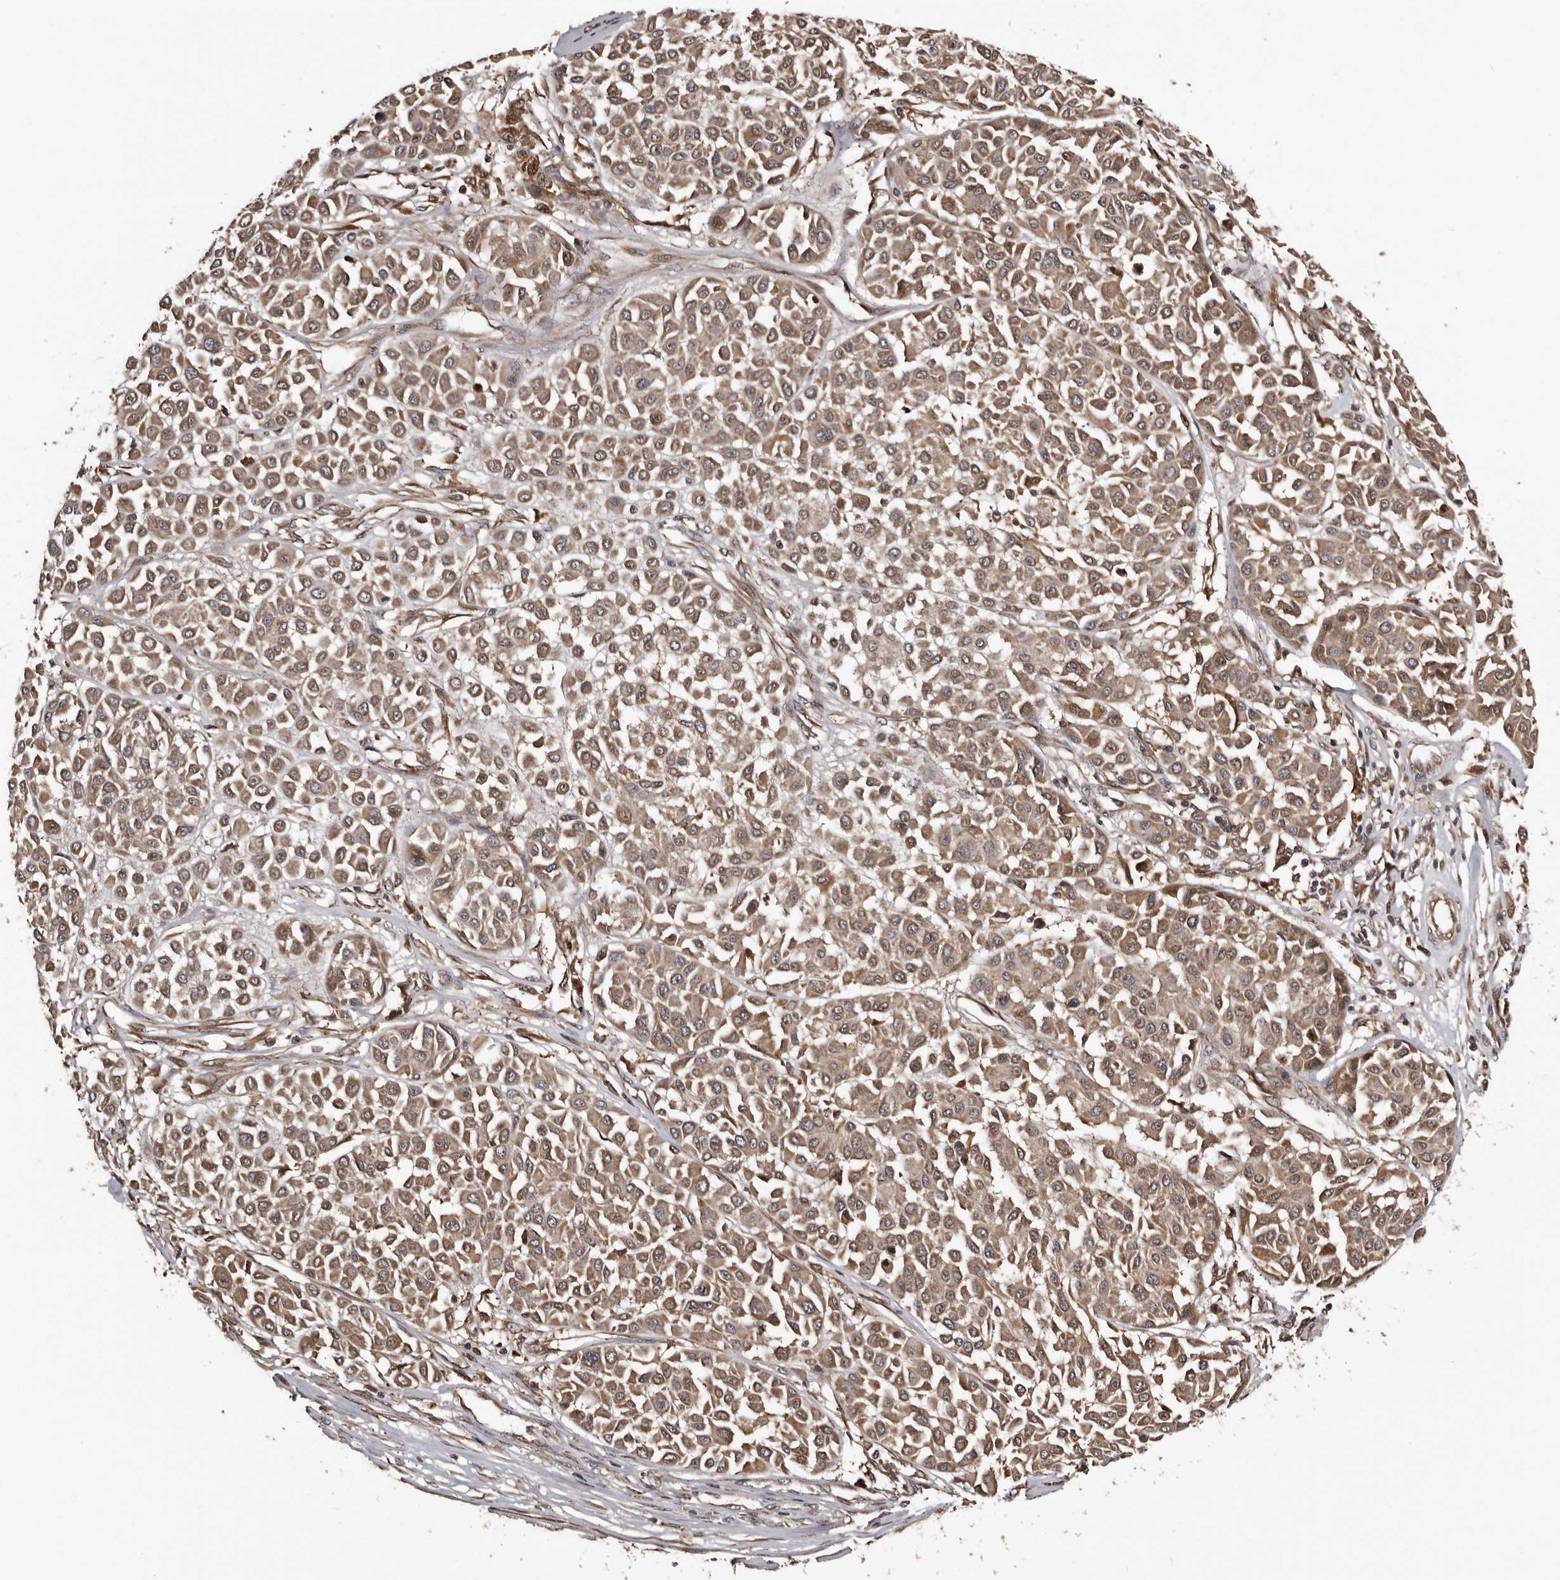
{"staining": {"intensity": "moderate", "quantity": ">75%", "location": "cytoplasmic/membranous"}, "tissue": "melanoma", "cell_type": "Tumor cells", "image_type": "cancer", "snomed": [{"axis": "morphology", "description": "Malignant melanoma, Metastatic site"}, {"axis": "topography", "description": "Soft tissue"}], "caption": "Tumor cells reveal medium levels of moderate cytoplasmic/membranous positivity in approximately >75% of cells in human malignant melanoma (metastatic site).", "gene": "SERTAD4", "patient": {"sex": "male", "age": 41}}